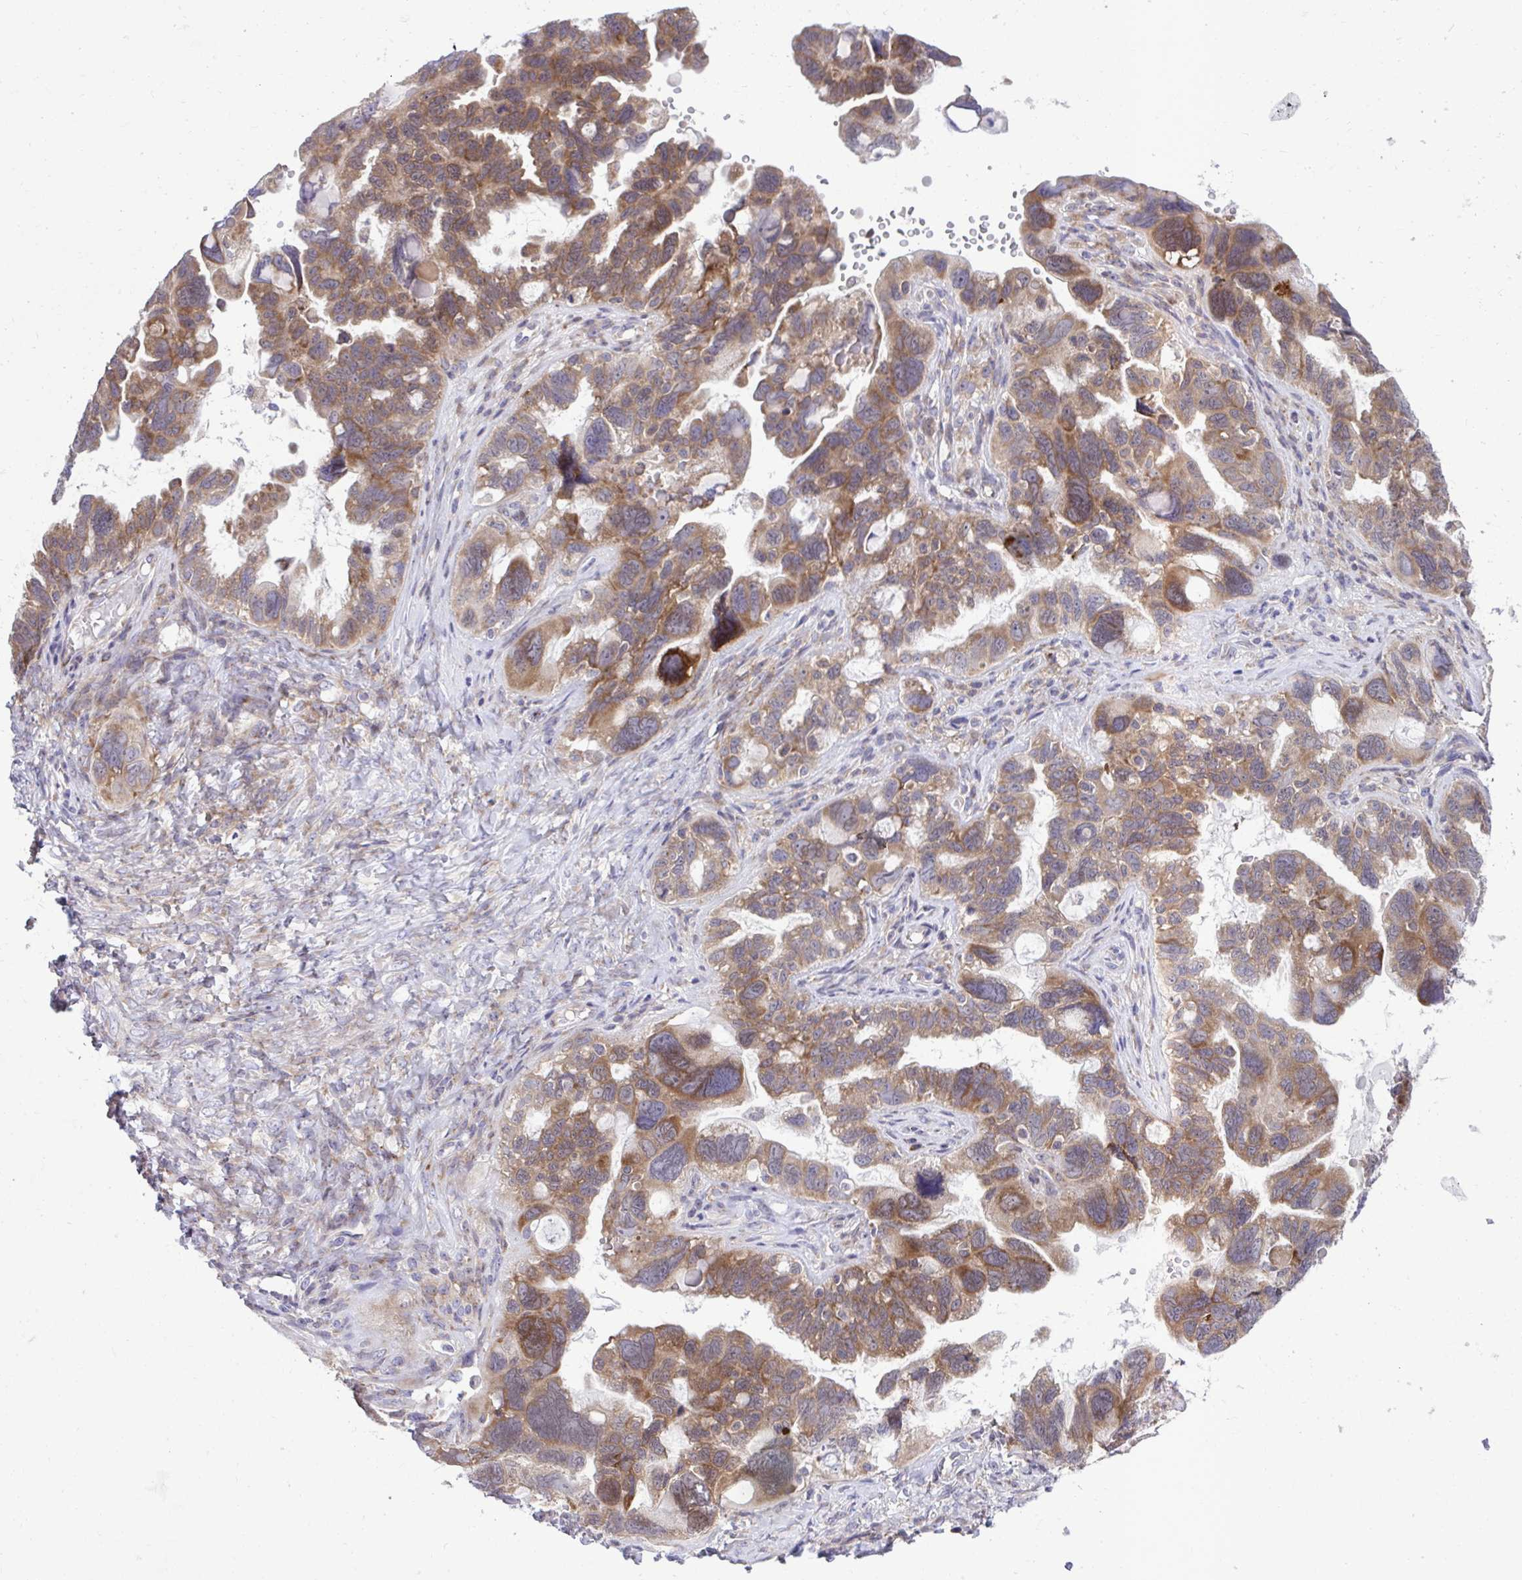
{"staining": {"intensity": "moderate", "quantity": ">75%", "location": "cytoplasmic/membranous"}, "tissue": "ovarian cancer", "cell_type": "Tumor cells", "image_type": "cancer", "snomed": [{"axis": "morphology", "description": "Cystadenocarcinoma, serous, NOS"}, {"axis": "topography", "description": "Ovary"}], "caption": "IHC of human ovarian cancer (serous cystadenocarcinoma) demonstrates medium levels of moderate cytoplasmic/membranous positivity in about >75% of tumor cells.", "gene": "RPS15", "patient": {"sex": "female", "age": 60}}